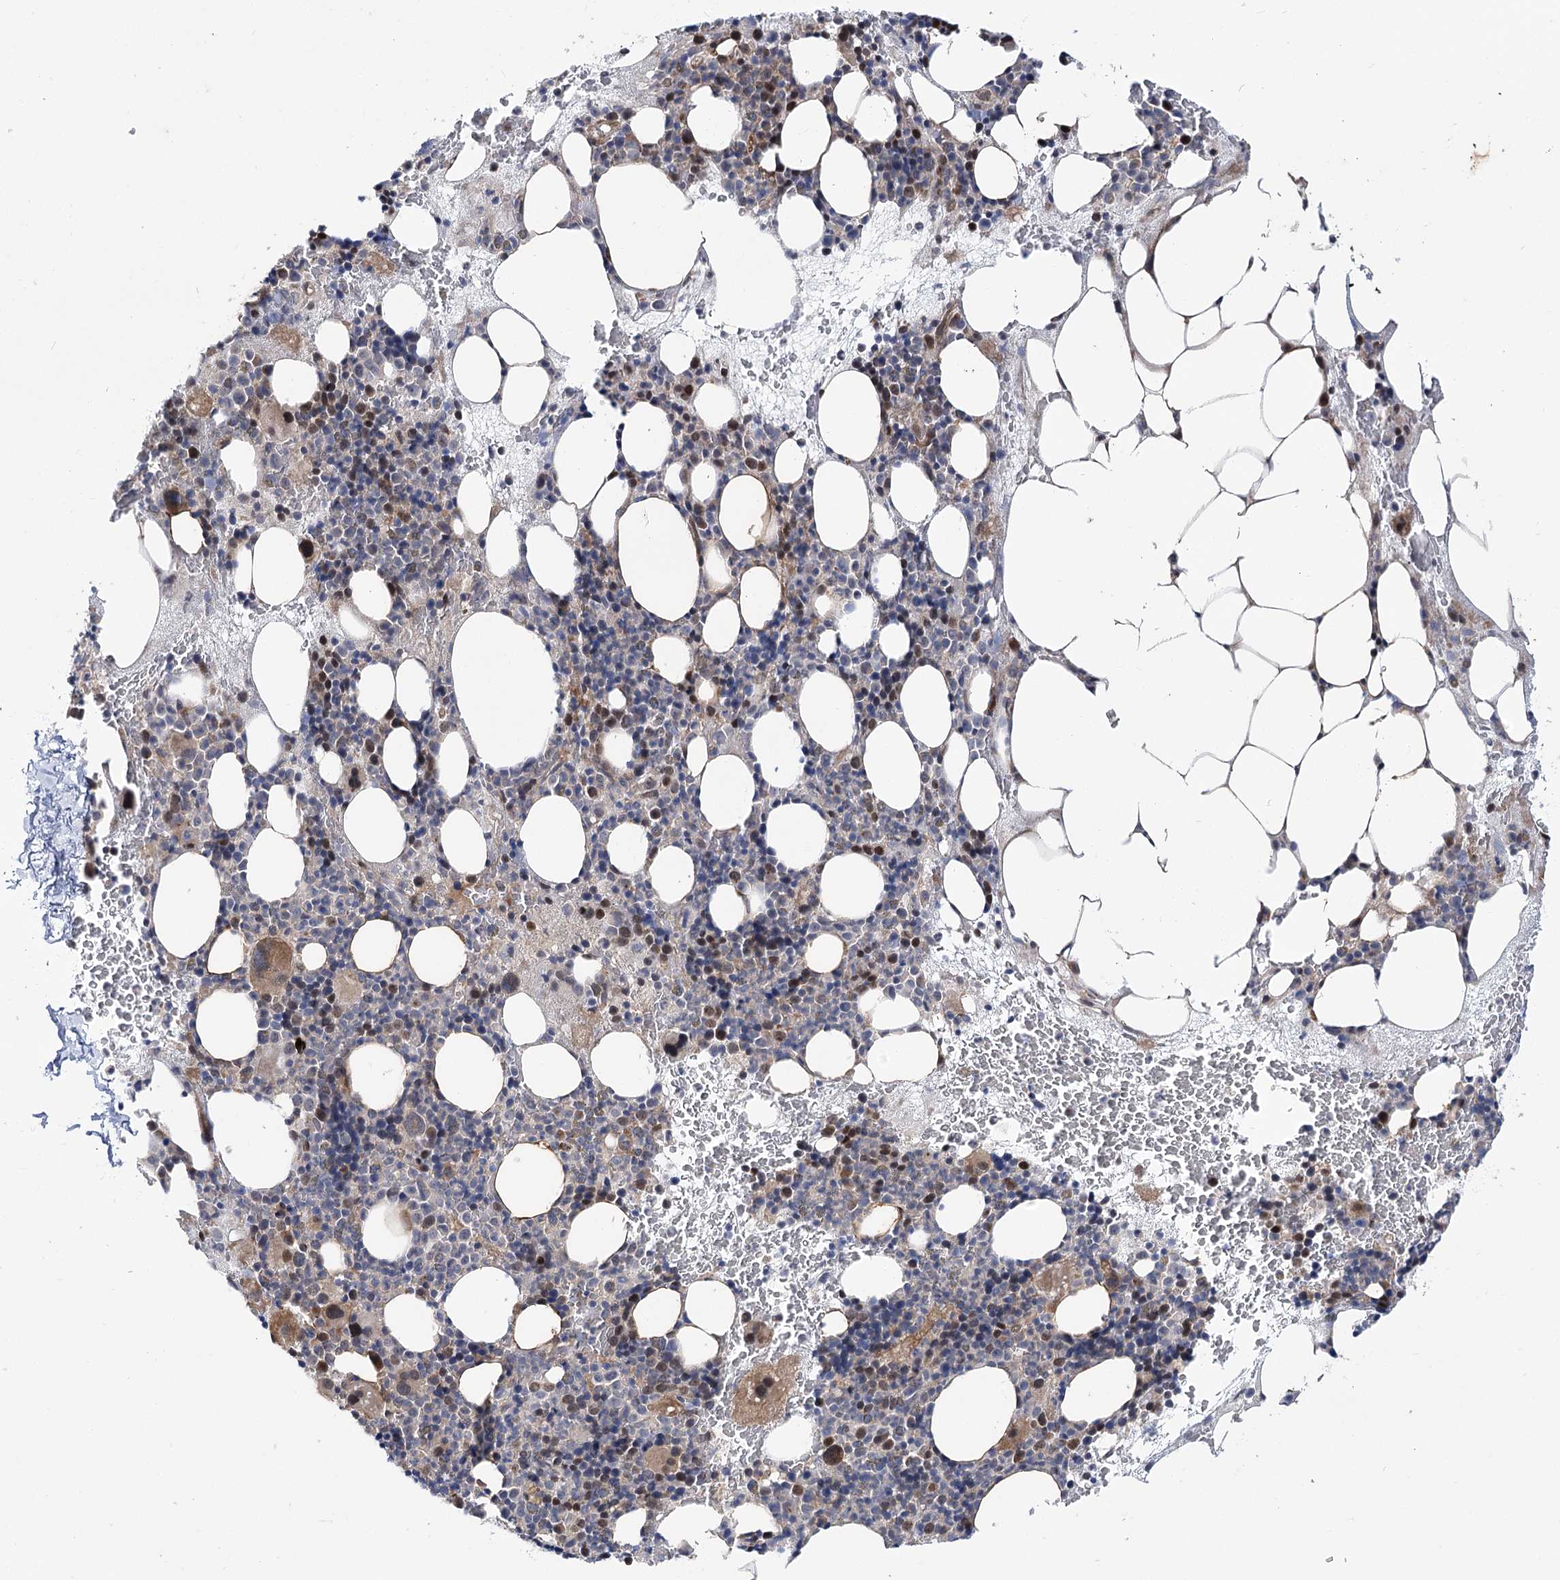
{"staining": {"intensity": "moderate", "quantity": "<25%", "location": "nuclear"}, "tissue": "bone marrow", "cell_type": "Hematopoietic cells", "image_type": "normal", "snomed": [{"axis": "morphology", "description": "Normal tissue, NOS"}, {"axis": "topography", "description": "Bone marrow"}], "caption": "Immunohistochemical staining of normal human bone marrow demonstrates low levels of moderate nuclear positivity in about <25% of hematopoietic cells. The staining is performed using DAB brown chromogen to label protein expression. The nuclei are counter-stained blue using hematoxylin.", "gene": "ARHGAP32", "patient": {"sex": "male", "age": 89}}